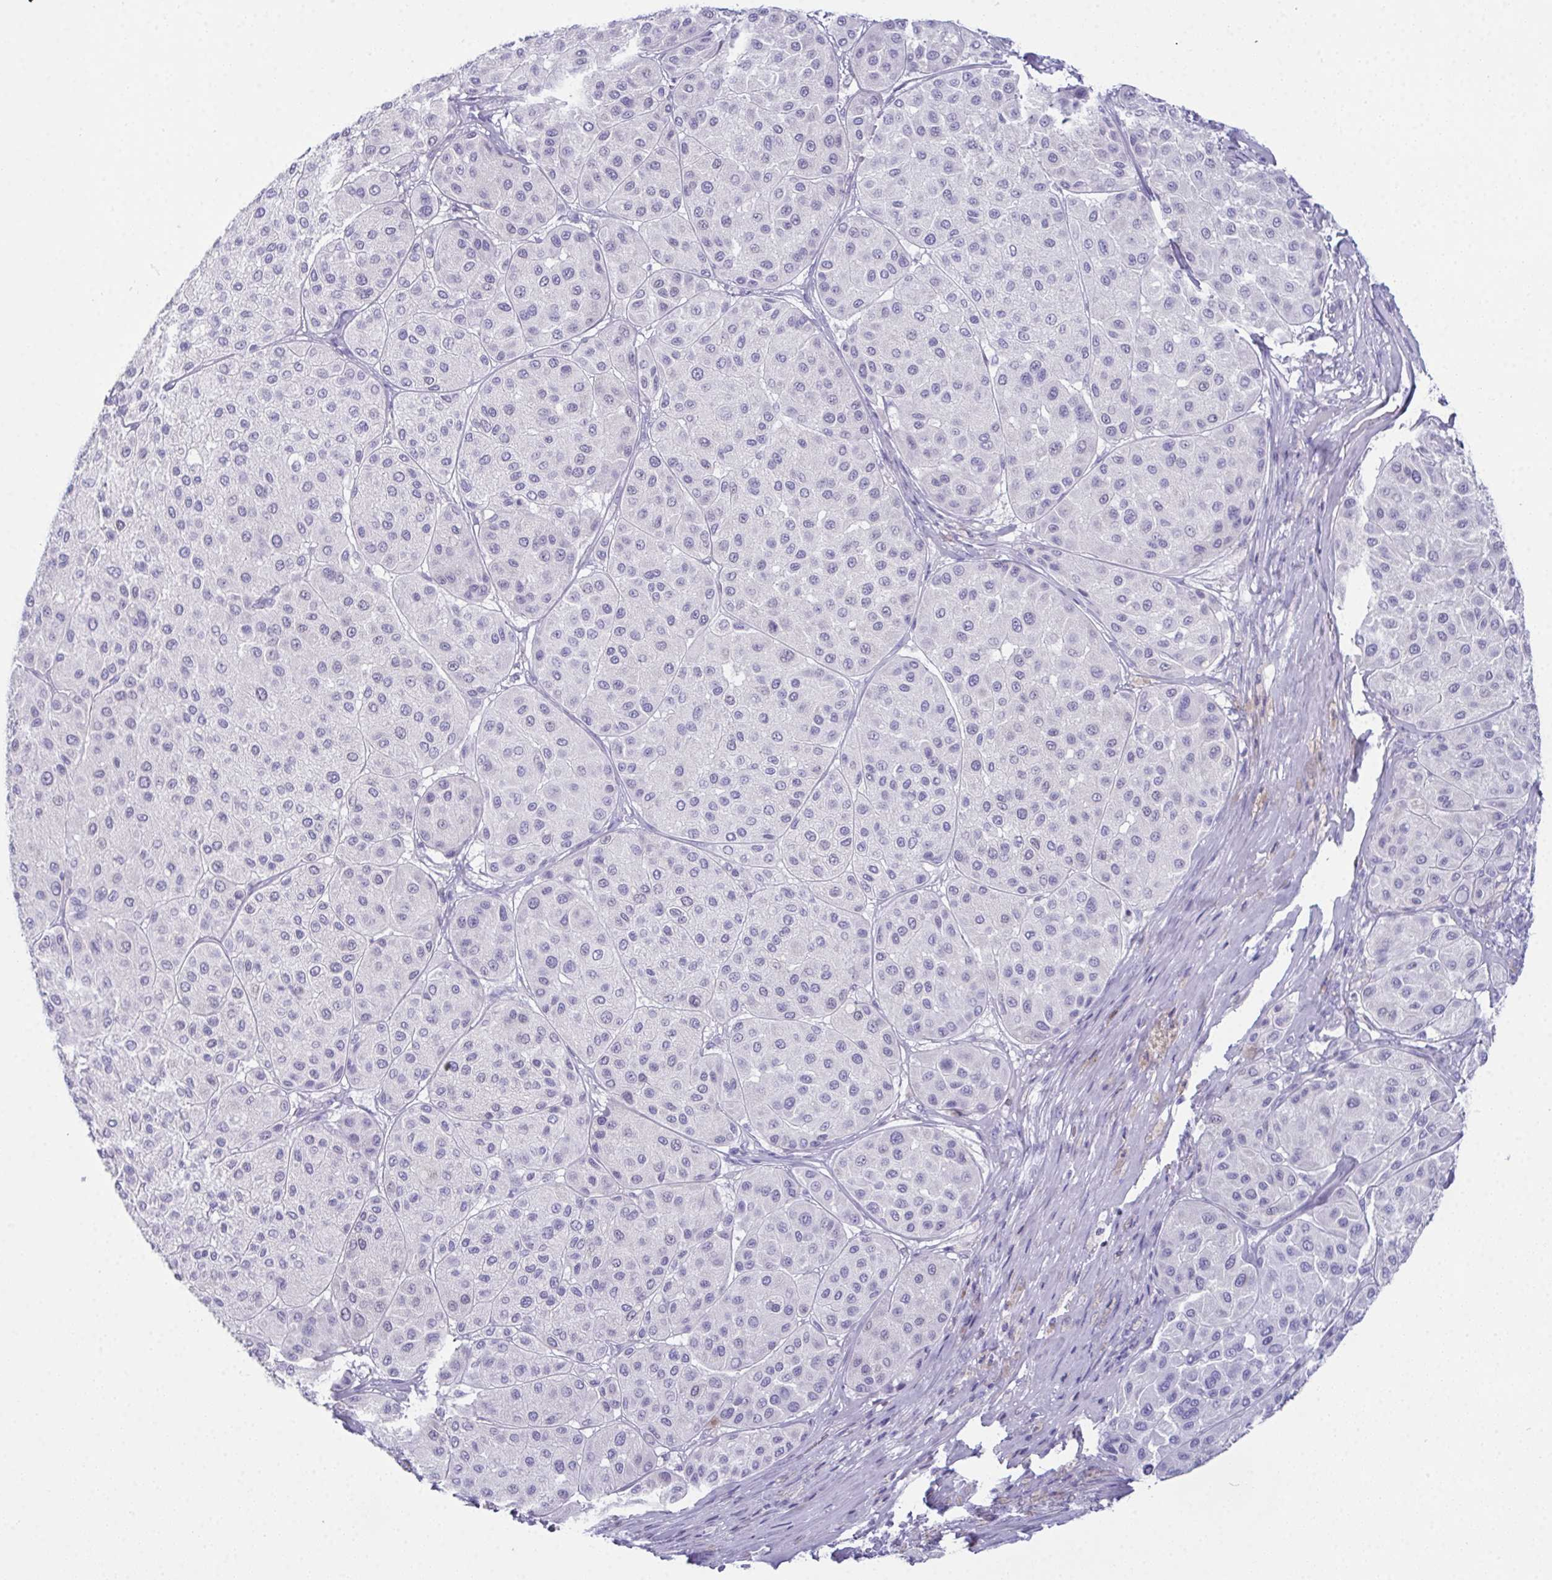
{"staining": {"intensity": "negative", "quantity": "none", "location": "none"}, "tissue": "melanoma", "cell_type": "Tumor cells", "image_type": "cancer", "snomed": [{"axis": "morphology", "description": "Malignant melanoma, Metastatic site"}, {"axis": "topography", "description": "Smooth muscle"}], "caption": "DAB (3,3'-diaminobenzidine) immunohistochemical staining of melanoma exhibits no significant positivity in tumor cells.", "gene": "TEX19", "patient": {"sex": "male", "age": 41}}